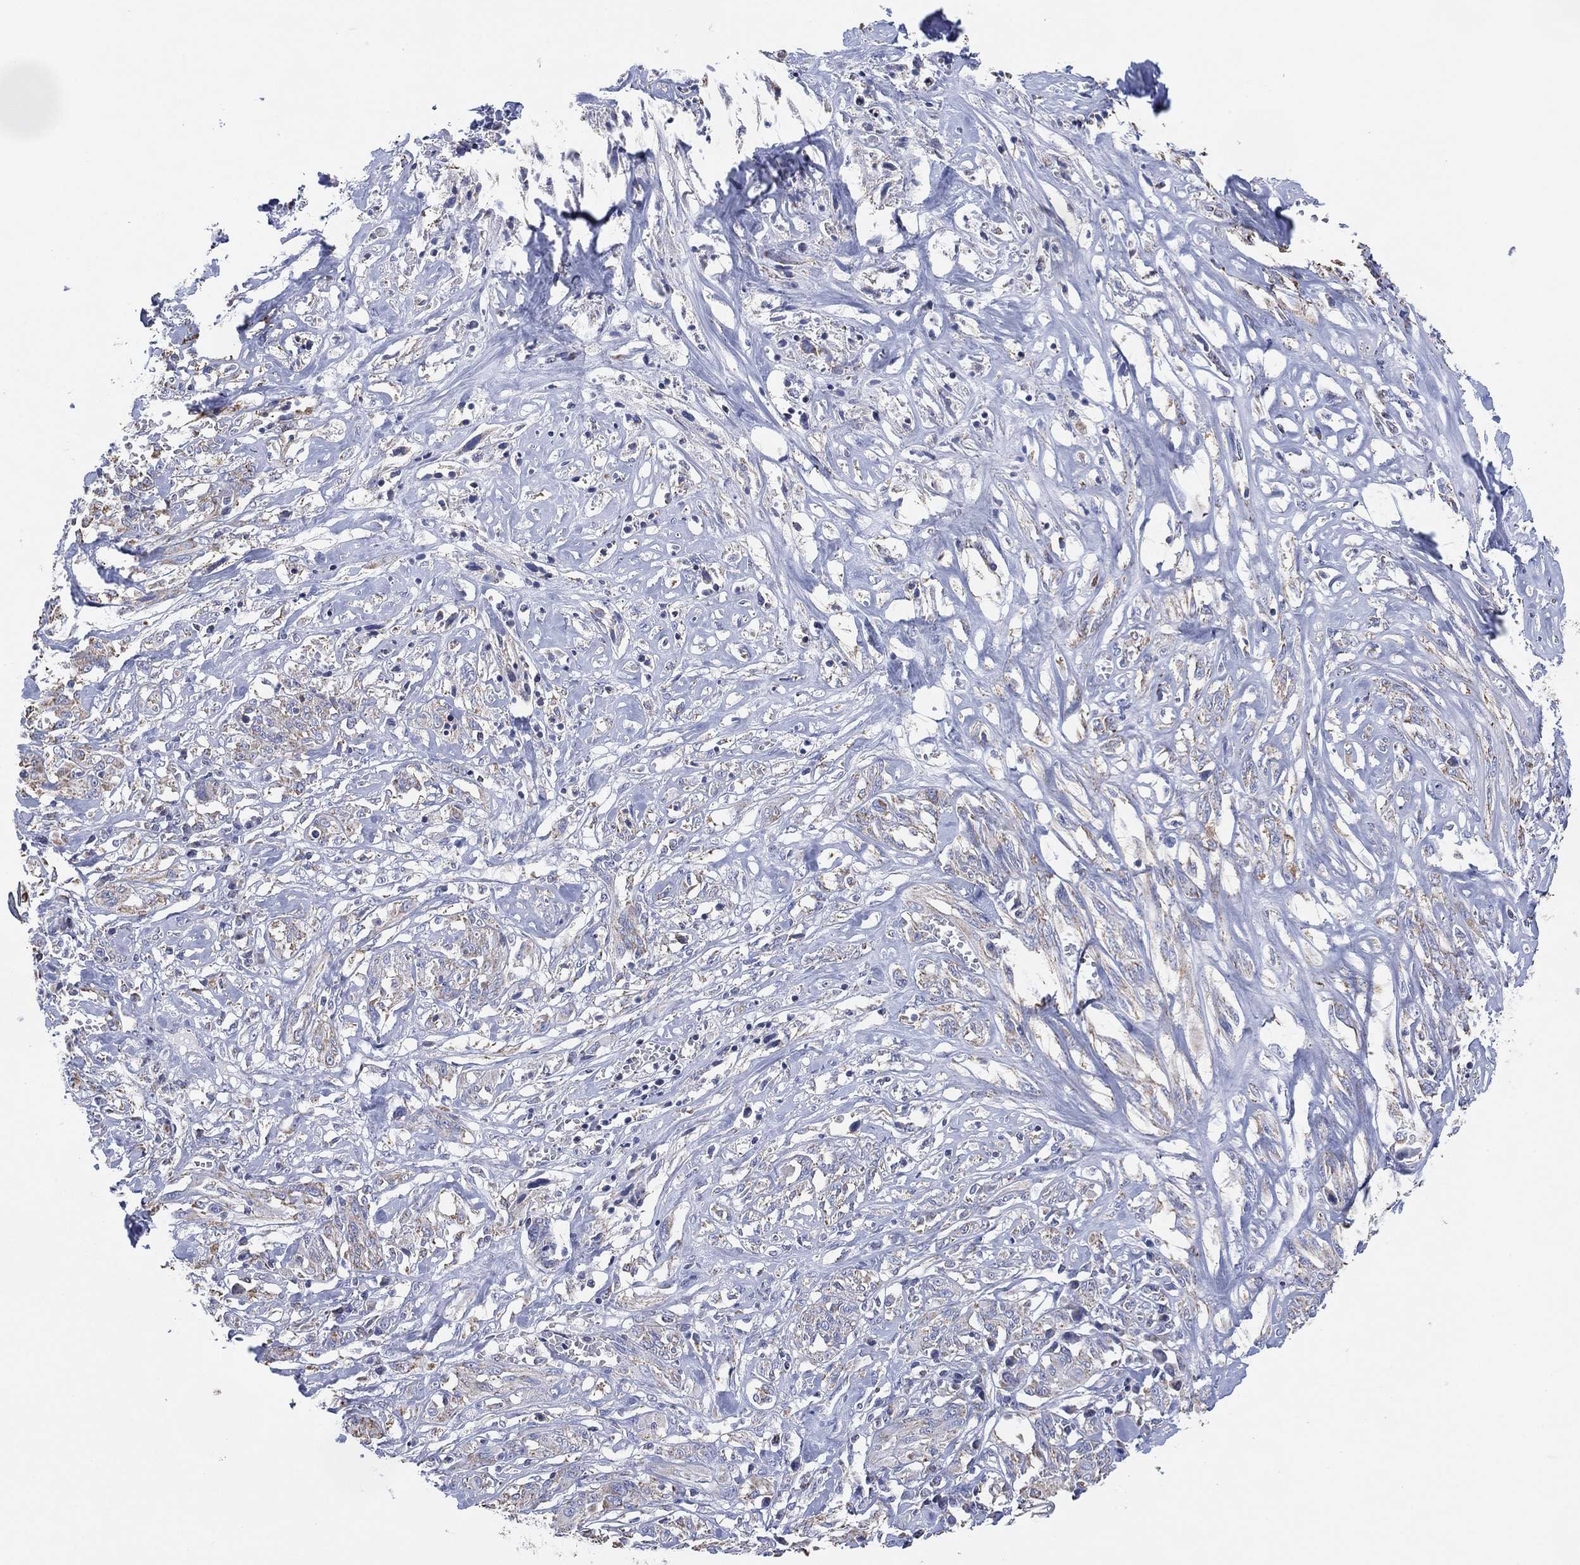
{"staining": {"intensity": "negative", "quantity": "none", "location": "none"}, "tissue": "melanoma", "cell_type": "Tumor cells", "image_type": "cancer", "snomed": [{"axis": "morphology", "description": "Malignant melanoma, NOS"}, {"axis": "topography", "description": "Skin"}], "caption": "Immunohistochemical staining of human melanoma exhibits no significant positivity in tumor cells.", "gene": "CFTR", "patient": {"sex": "female", "age": 91}}